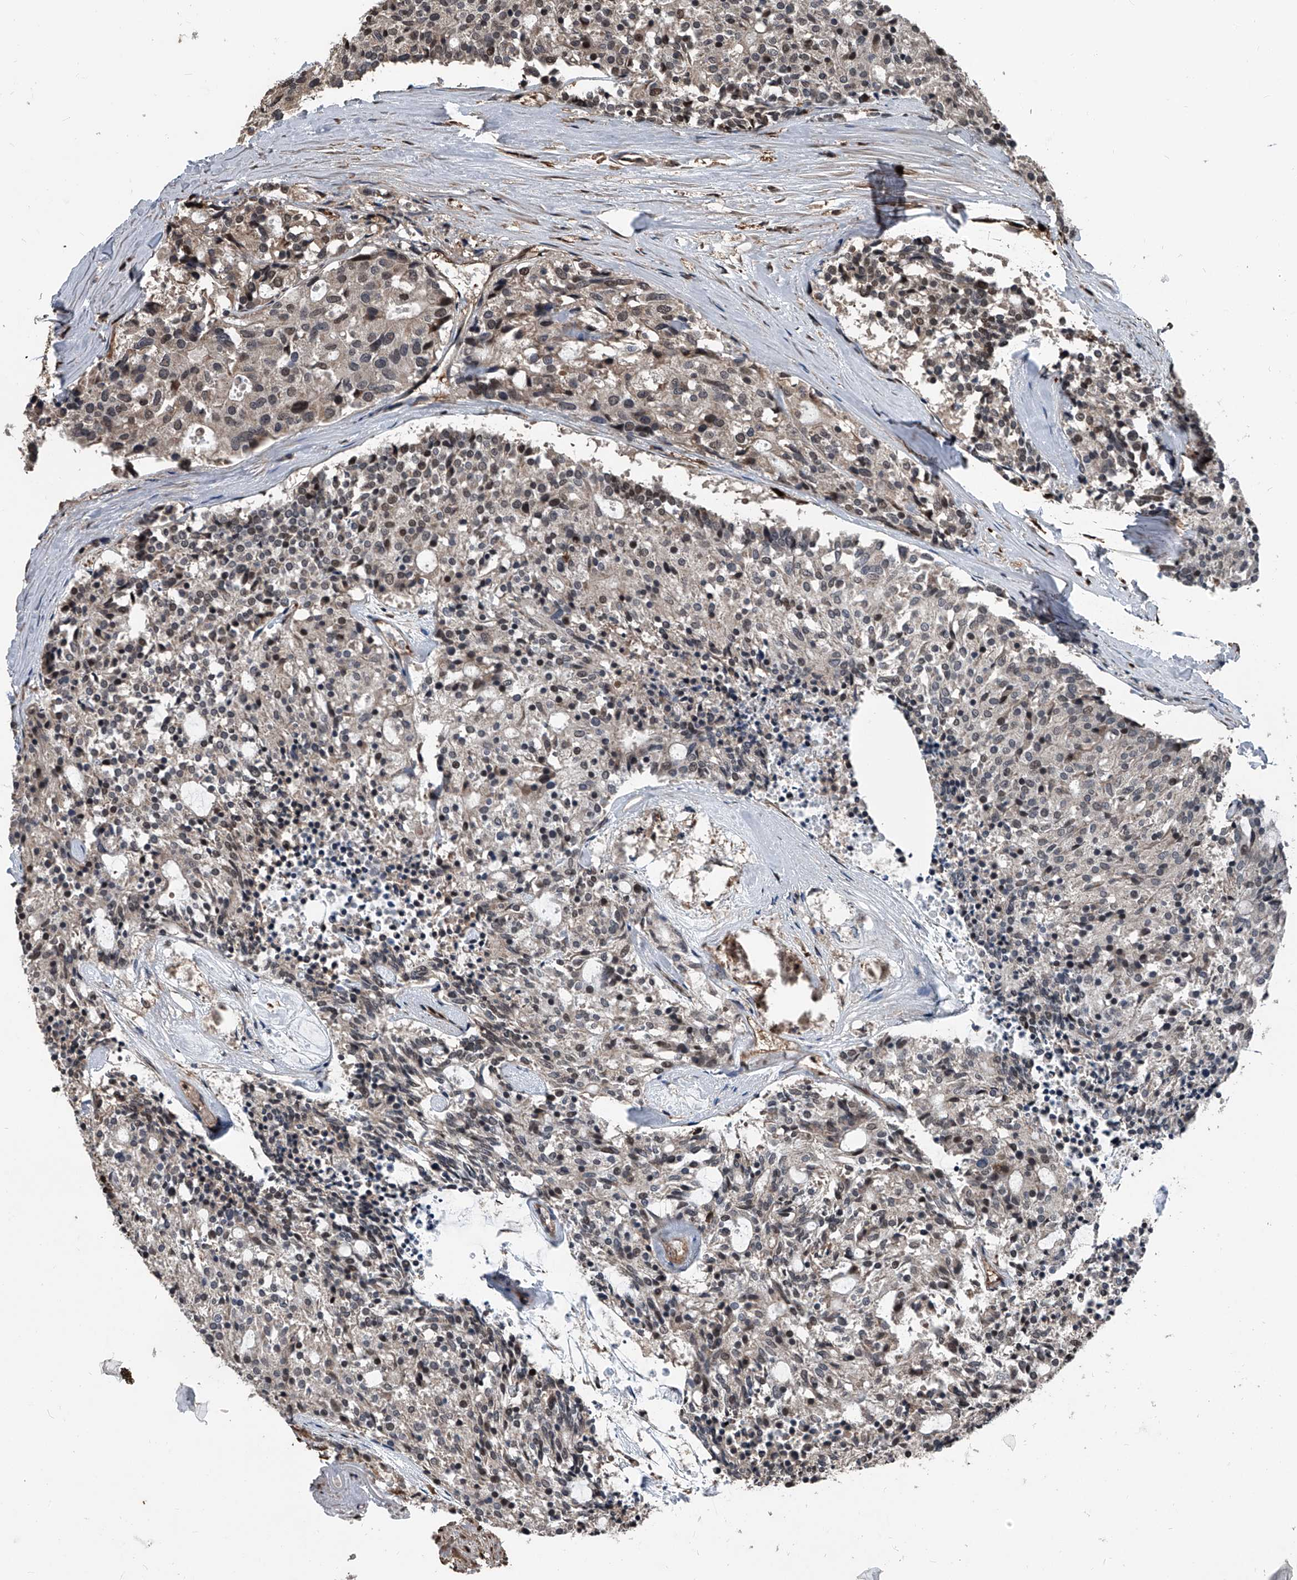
{"staining": {"intensity": "weak", "quantity": "<25%", "location": "nuclear"}, "tissue": "carcinoid", "cell_type": "Tumor cells", "image_type": "cancer", "snomed": [{"axis": "morphology", "description": "Carcinoid, malignant, NOS"}, {"axis": "topography", "description": "Pancreas"}], "caption": "A histopathology image of carcinoid stained for a protein reveals no brown staining in tumor cells. (DAB immunohistochemistry visualized using brightfield microscopy, high magnification).", "gene": "FKBP5", "patient": {"sex": "female", "age": 54}}